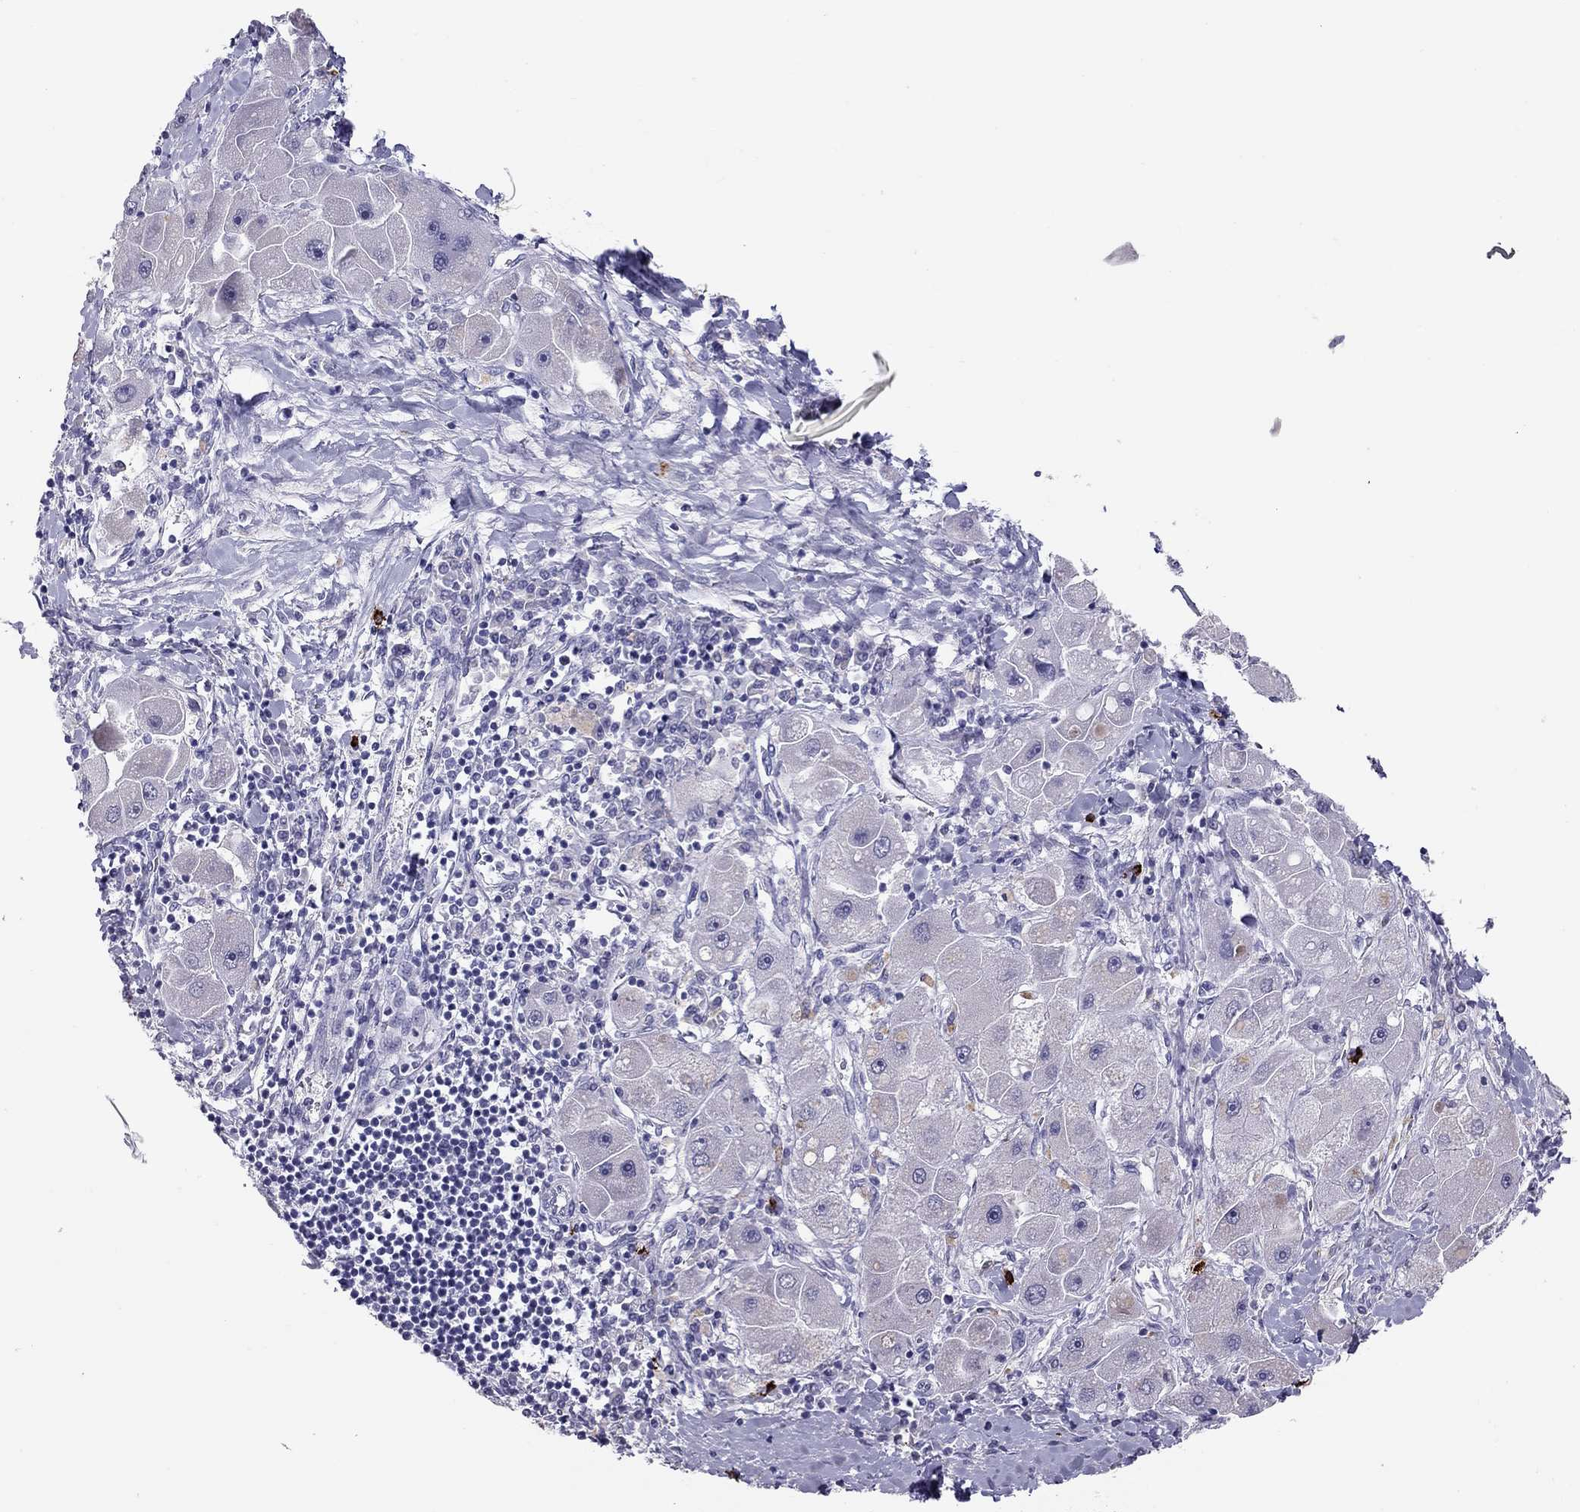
{"staining": {"intensity": "negative", "quantity": "none", "location": "none"}, "tissue": "liver cancer", "cell_type": "Tumor cells", "image_type": "cancer", "snomed": [{"axis": "morphology", "description": "Carcinoma, Hepatocellular, NOS"}, {"axis": "topography", "description": "Liver"}], "caption": "Liver cancer (hepatocellular carcinoma) was stained to show a protein in brown. There is no significant positivity in tumor cells.", "gene": "IL17REL", "patient": {"sex": "male", "age": 24}}